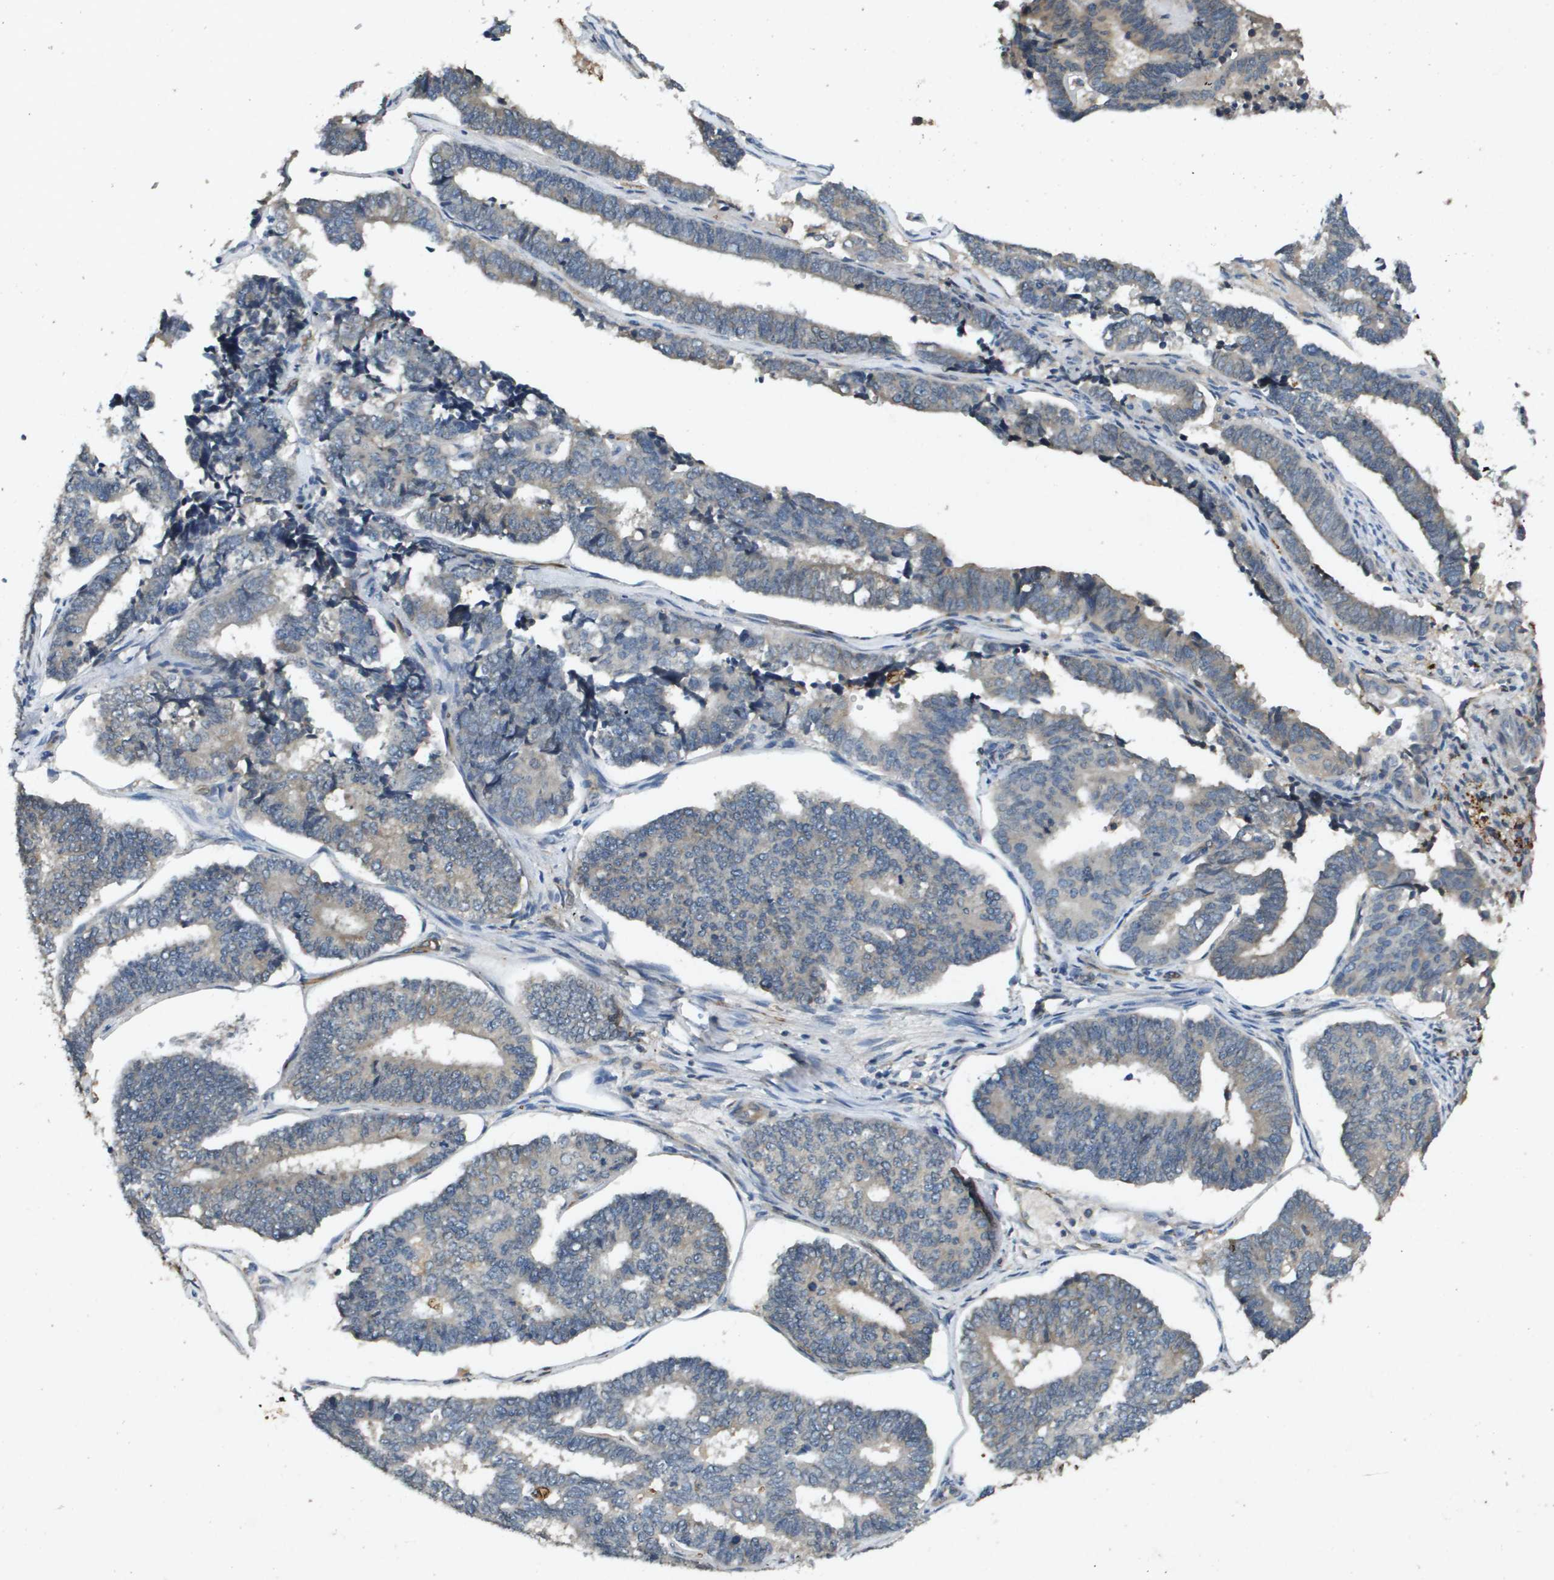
{"staining": {"intensity": "weak", "quantity": "<25%", "location": "cytoplasmic/membranous"}, "tissue": "endometrial cancer", "cell_type": "Tumor cells", "image_type": "cancer", "snomed": [{"axis": "morphology", "description": "Adenocarcinoma, NOS"}, {"axis": "topography", "description": "Endometrium"}], "caption": "Immunohistochemistry (IHC) of human endometrial cancer demonstrates no positivity in tumor cells.", "gene": "PGAP3", "patient": {"sex": "female", "age": 70}}